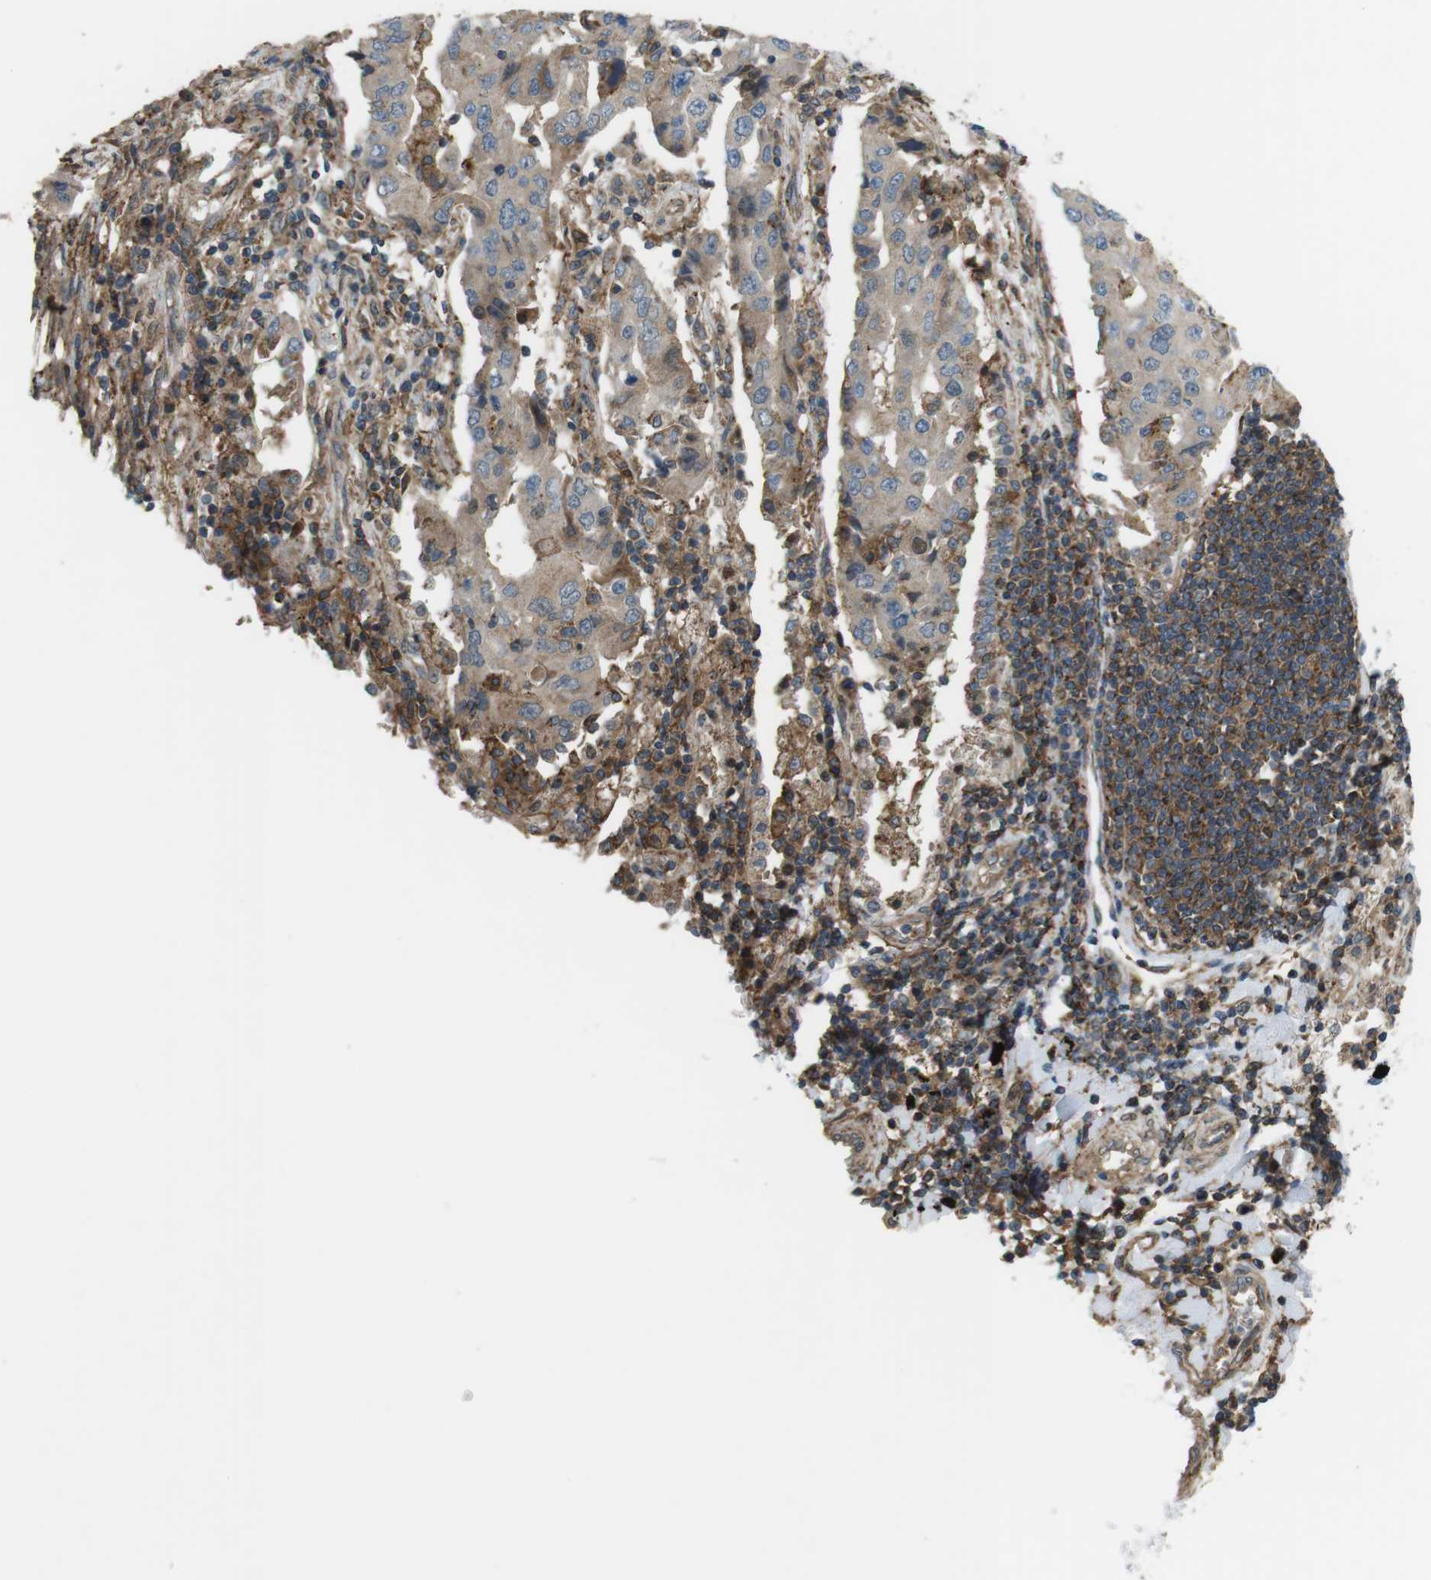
{"staining": {"intensity": "weak", "quantity": ">75%", "location": "cytoplasmic/membranous"}, "tissue": "lung cancer", "cell_type": "Tumor cells", "image_type": "cancer", "snomed": [{"axis": "morphology", "description": "Adenocarcinoma, NOS"}, {"axis": "topography", "description": "Lung"}], "caption": "Immunohistochemical staining of lung cancer demonstrates weak cytoplasmic/membranous protein expression in approximately >75% of tumor cells.", "gene": "DDAH2", "patient": {"sex": "female", "age": 65}}